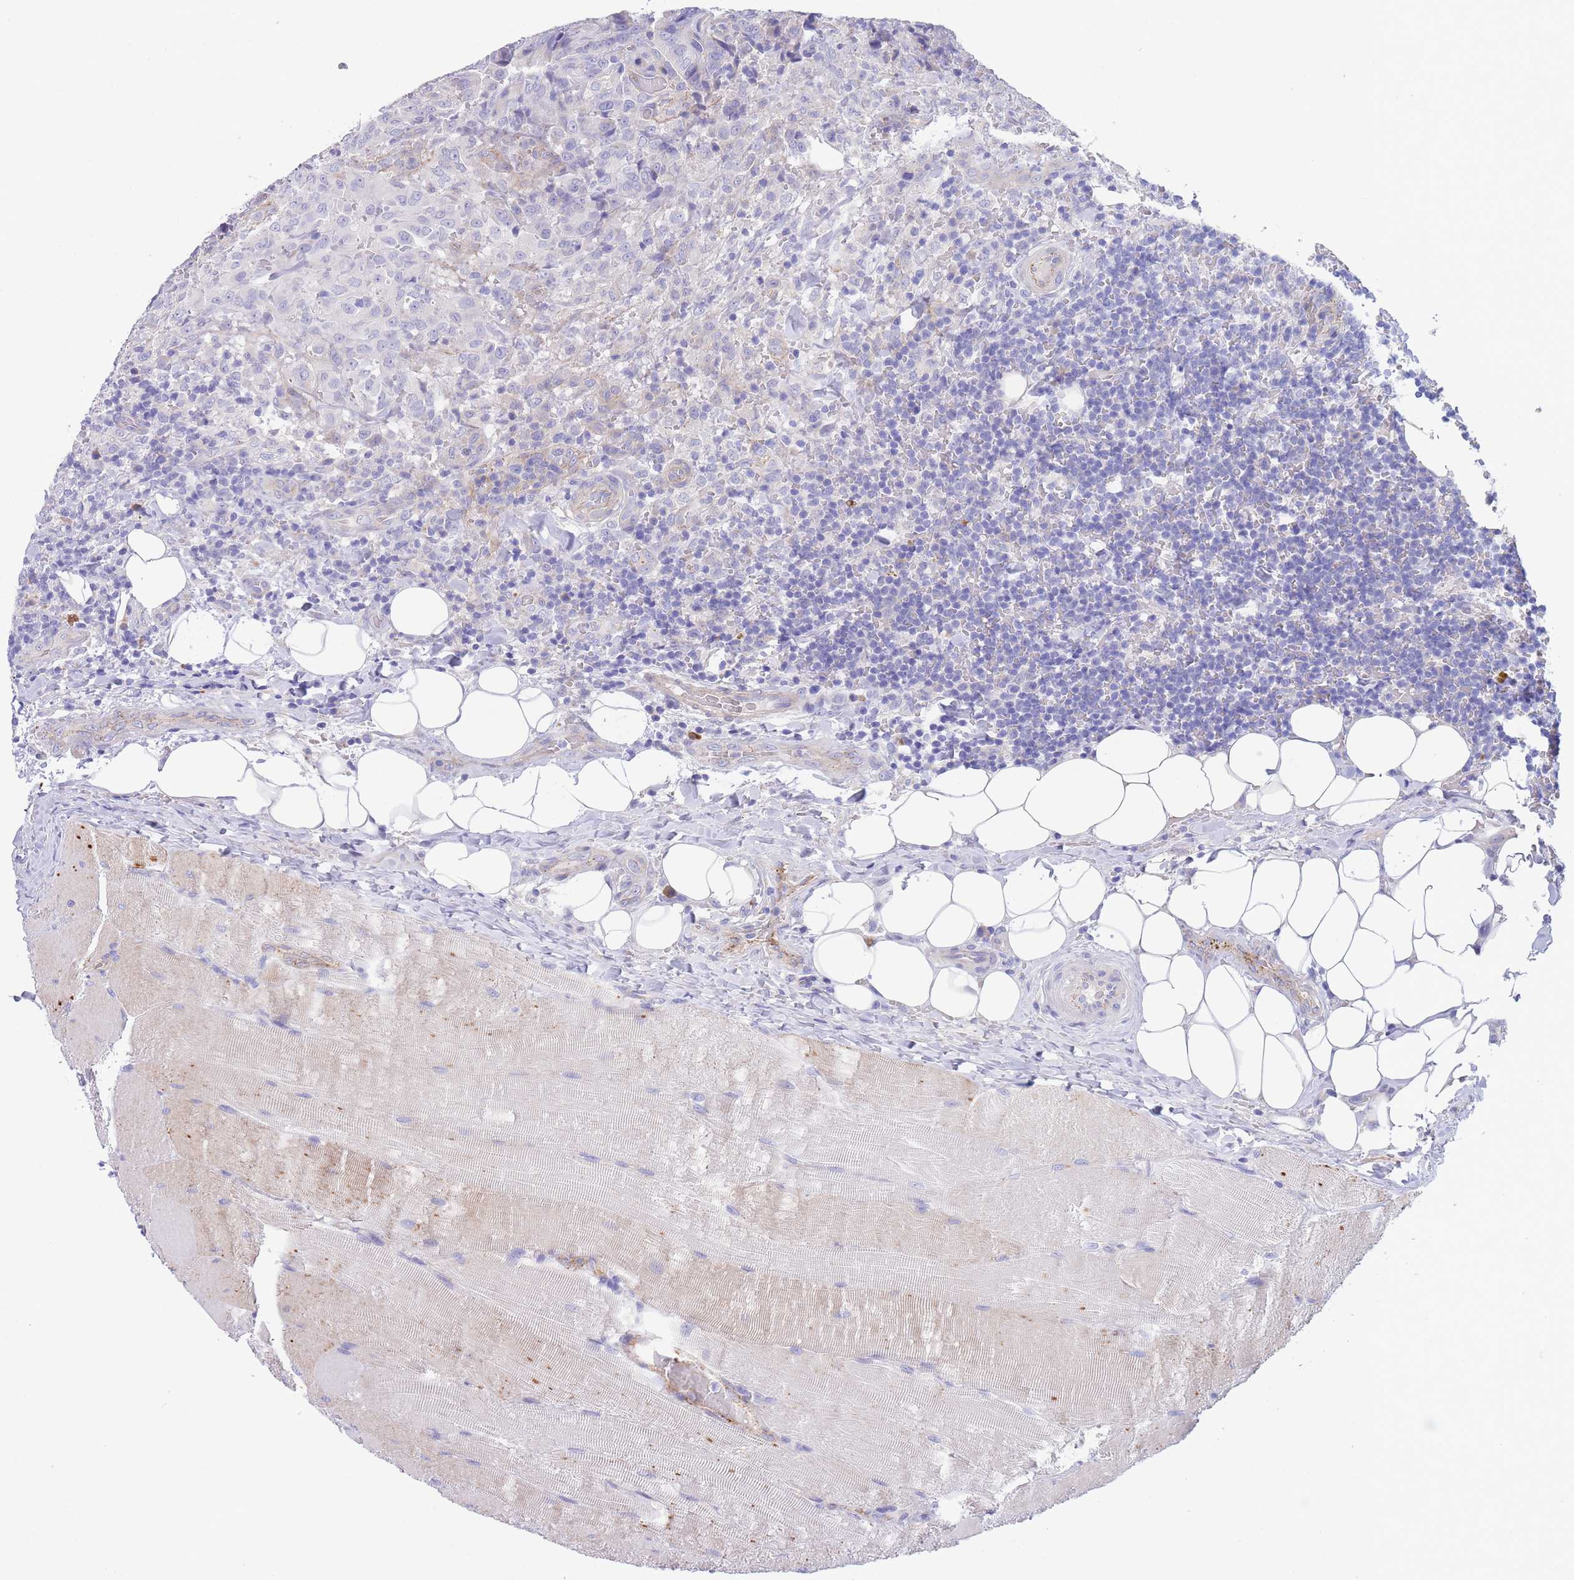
{"staining": {"intensity": "negative", "quantity": "none", "location": "none"}, "tissue": "thyroid cancer", "cell_type": "Tumor cells", "image_type": "cancer", "snomed": [{"axis": "morphology", "description": "Papillary adenocarcinoma, NOS"}, {"axis": "topography", "description": "Thyroid gland"}], "caption": "A high-resolution image shows immunohistochemistry (IHC) staining of thyroid papillary adenocarcinoma, which reveals no significant staining in tumor cells.", "gene": "DET1", "patient": {"sex": "male", "age": 61}}